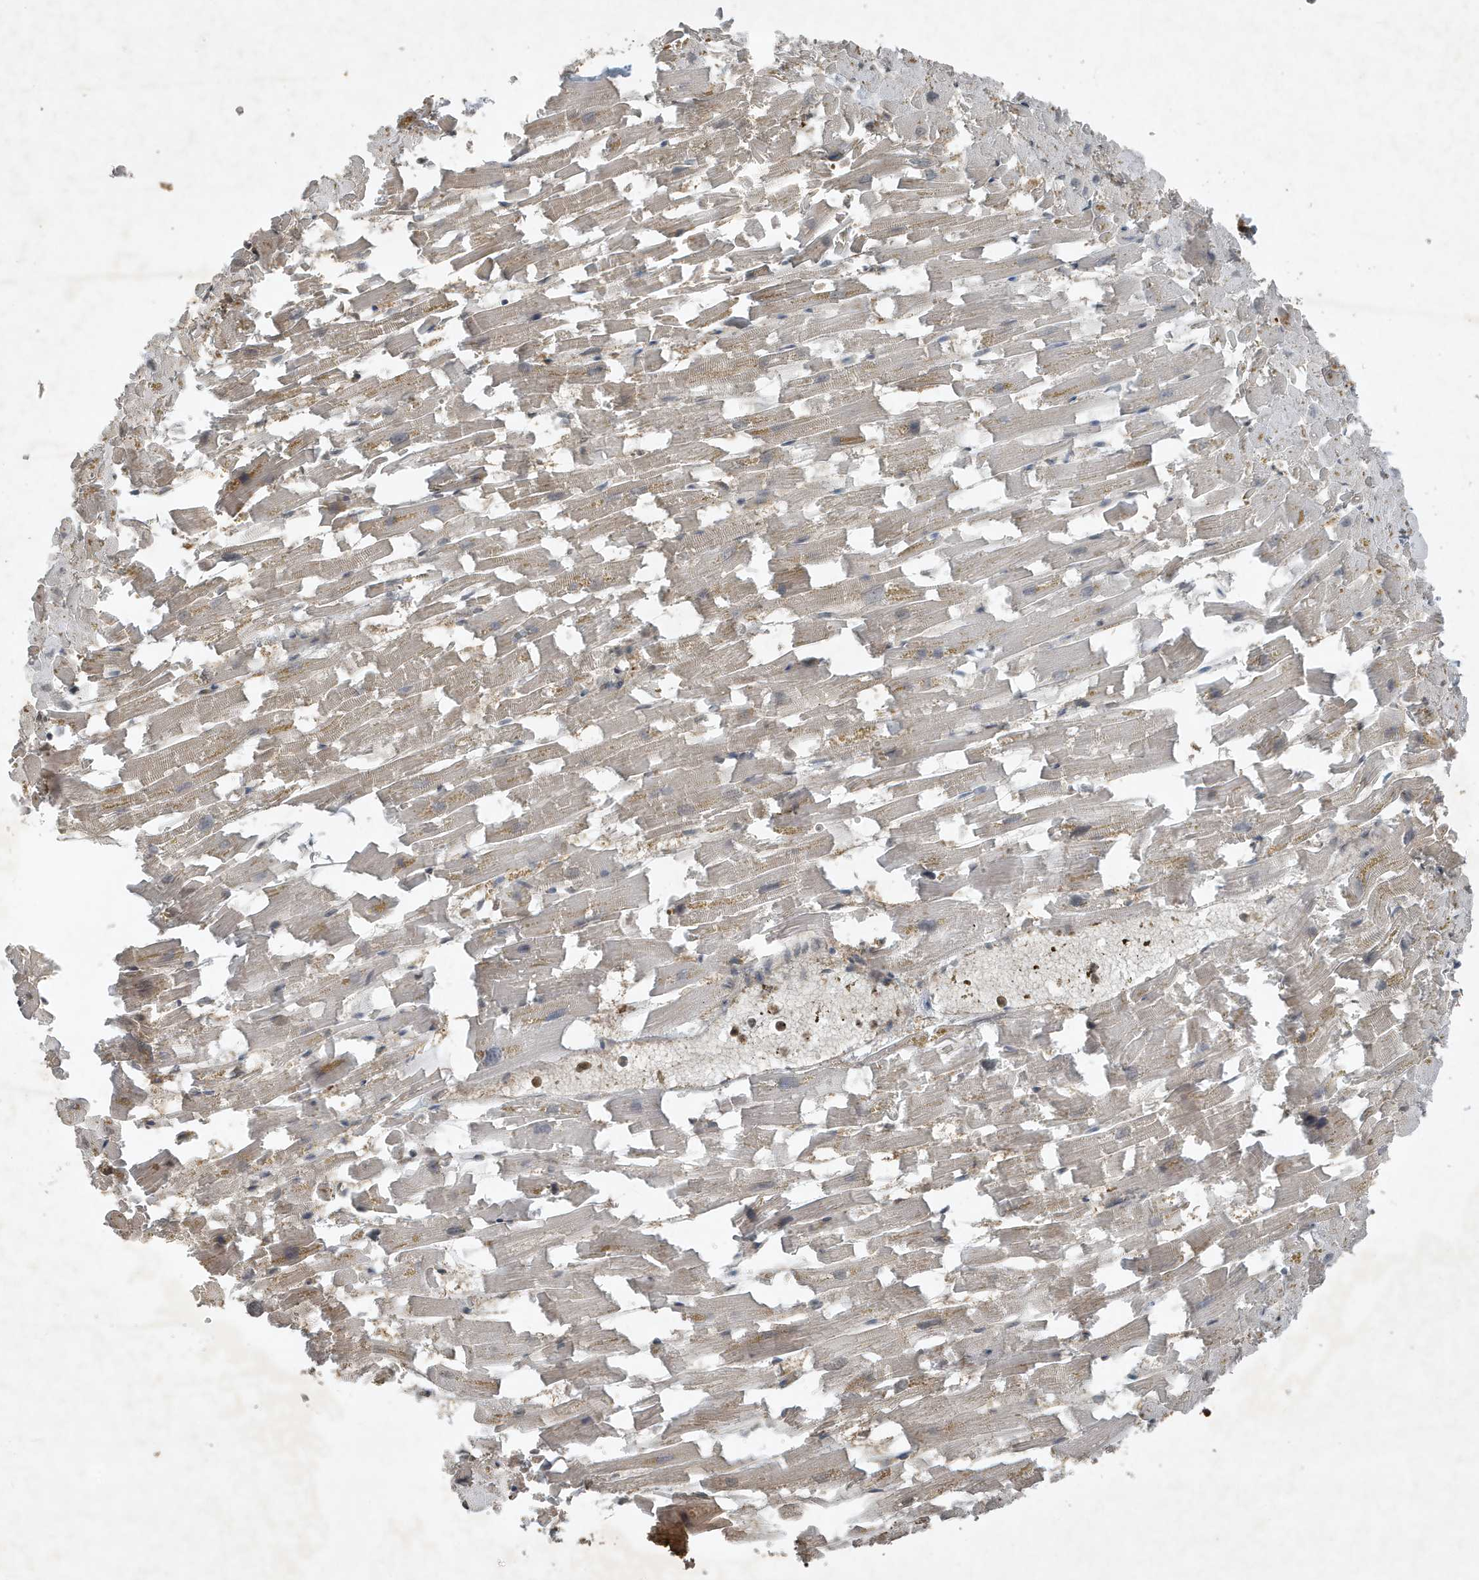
{"staining": {"intensity": "weak", "quantity": "25%-75%", "location": "cytoplasmic/membranous"}, "tissue": "heart muscle", "cell_type": "Cardiomyocytes", "image_type": "normal", "snomed": [{"axis": "morphology", "description": "Normal tissue, NOS"}, {"axis": "topography", "description": "Heart"}], "caption": "High-power microscopy captured an IHC photomicrograph of benign heart muscle, revealing weak cytoplasmic/membranous staining in about 25%-75% of cardiomyocytes.", "gene": "HSPA1A", "patient": {"sex": "female", "age": 64}}